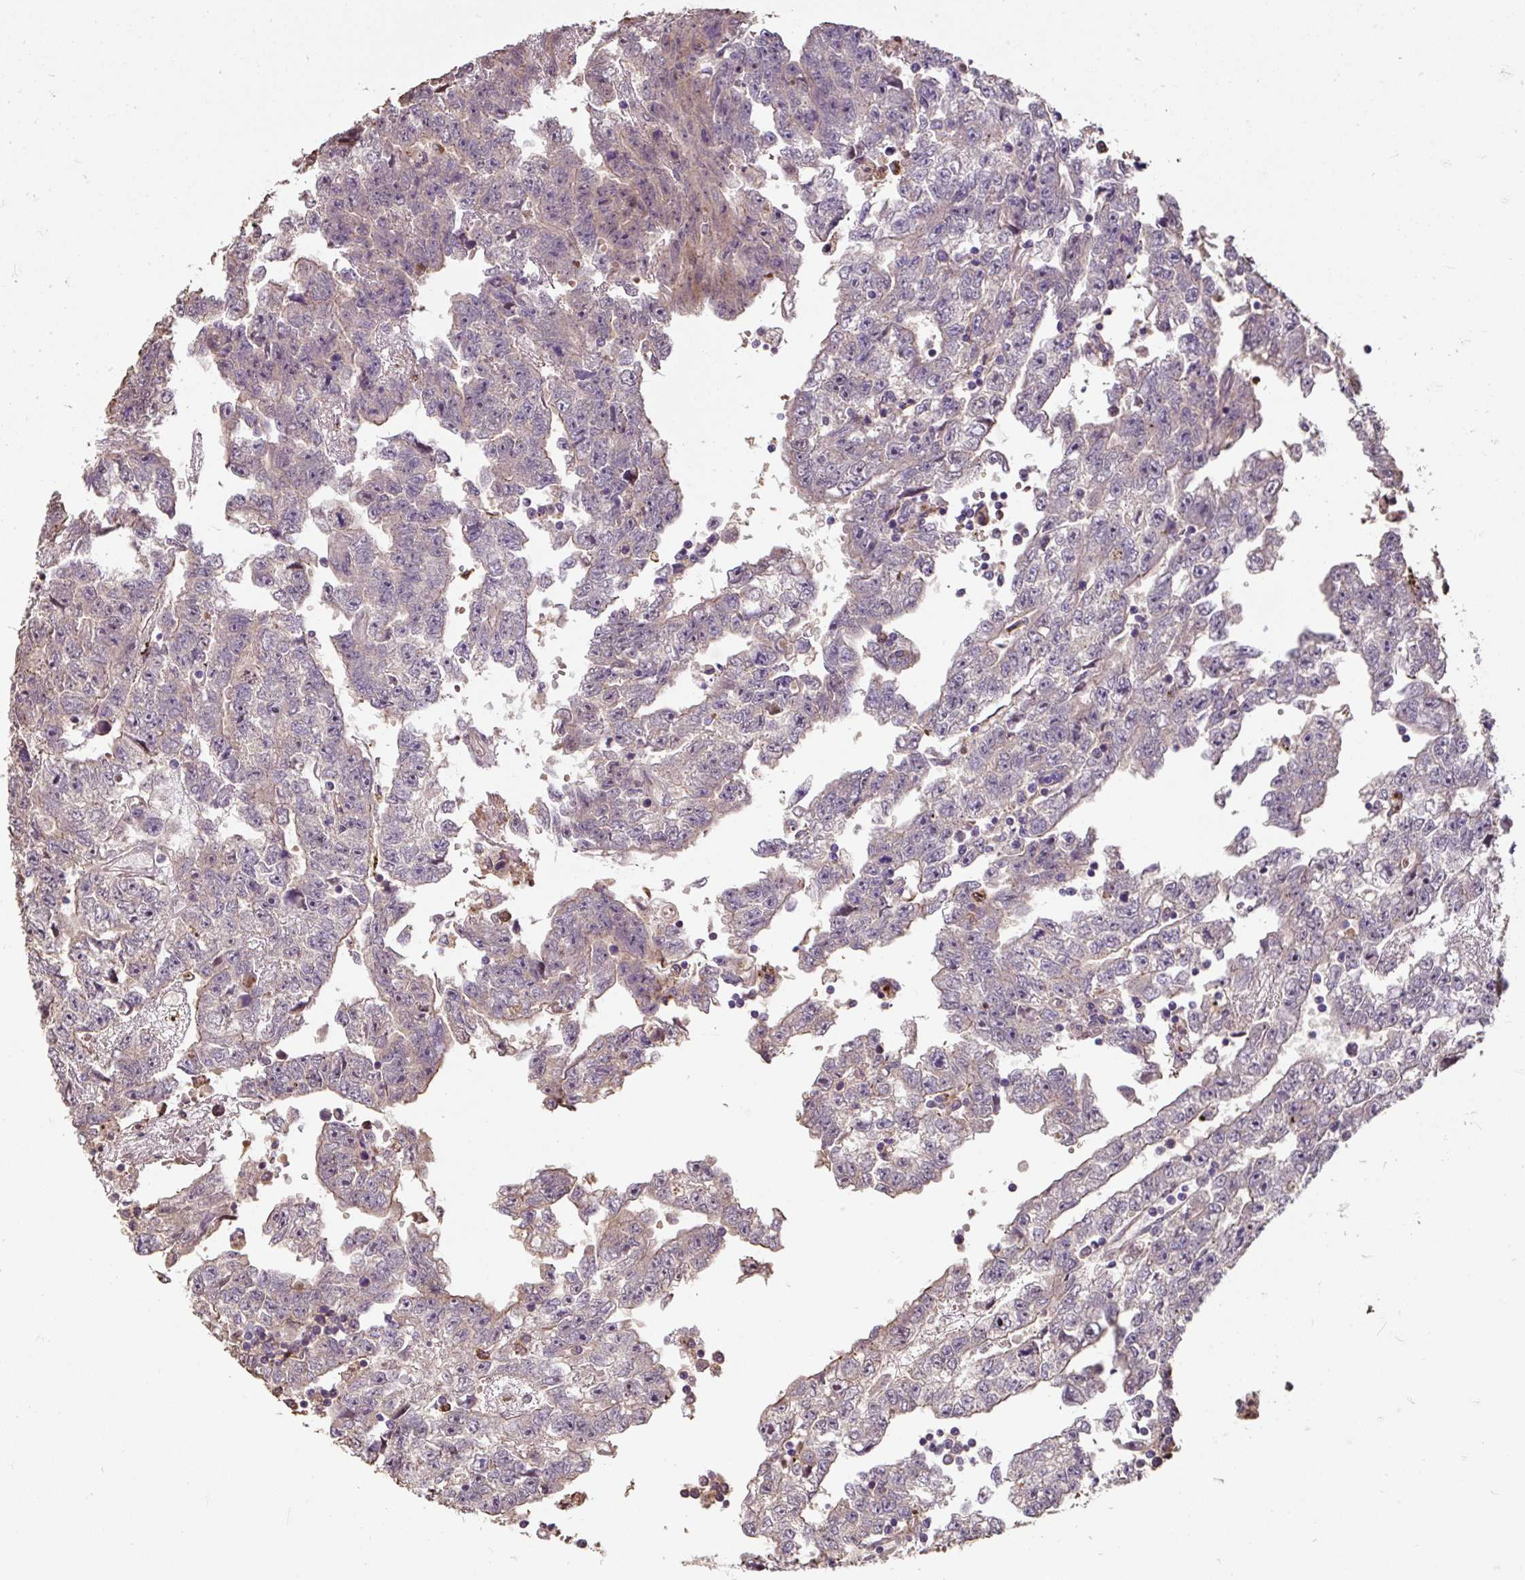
{"staining": {"intensity": "weak", "quantity": "<25%", "location": "cytoplasmic/membranous"}, "tissue": "testis cancer", "cell_type": "Tumor cells", "image_type": "cancer", "snomed": [{"axis": "morphology", "description": "Carcinoma, Embryonal, NOS"}, {"axis": "topography", "description": "Testis"}], "caption": "Testis embryonal carcinoma stained for a protein using immunohistochemistry shows no staining tumor cells.", "gene": "PUS7L", "patient": {"sex": "male", "age": 25}}